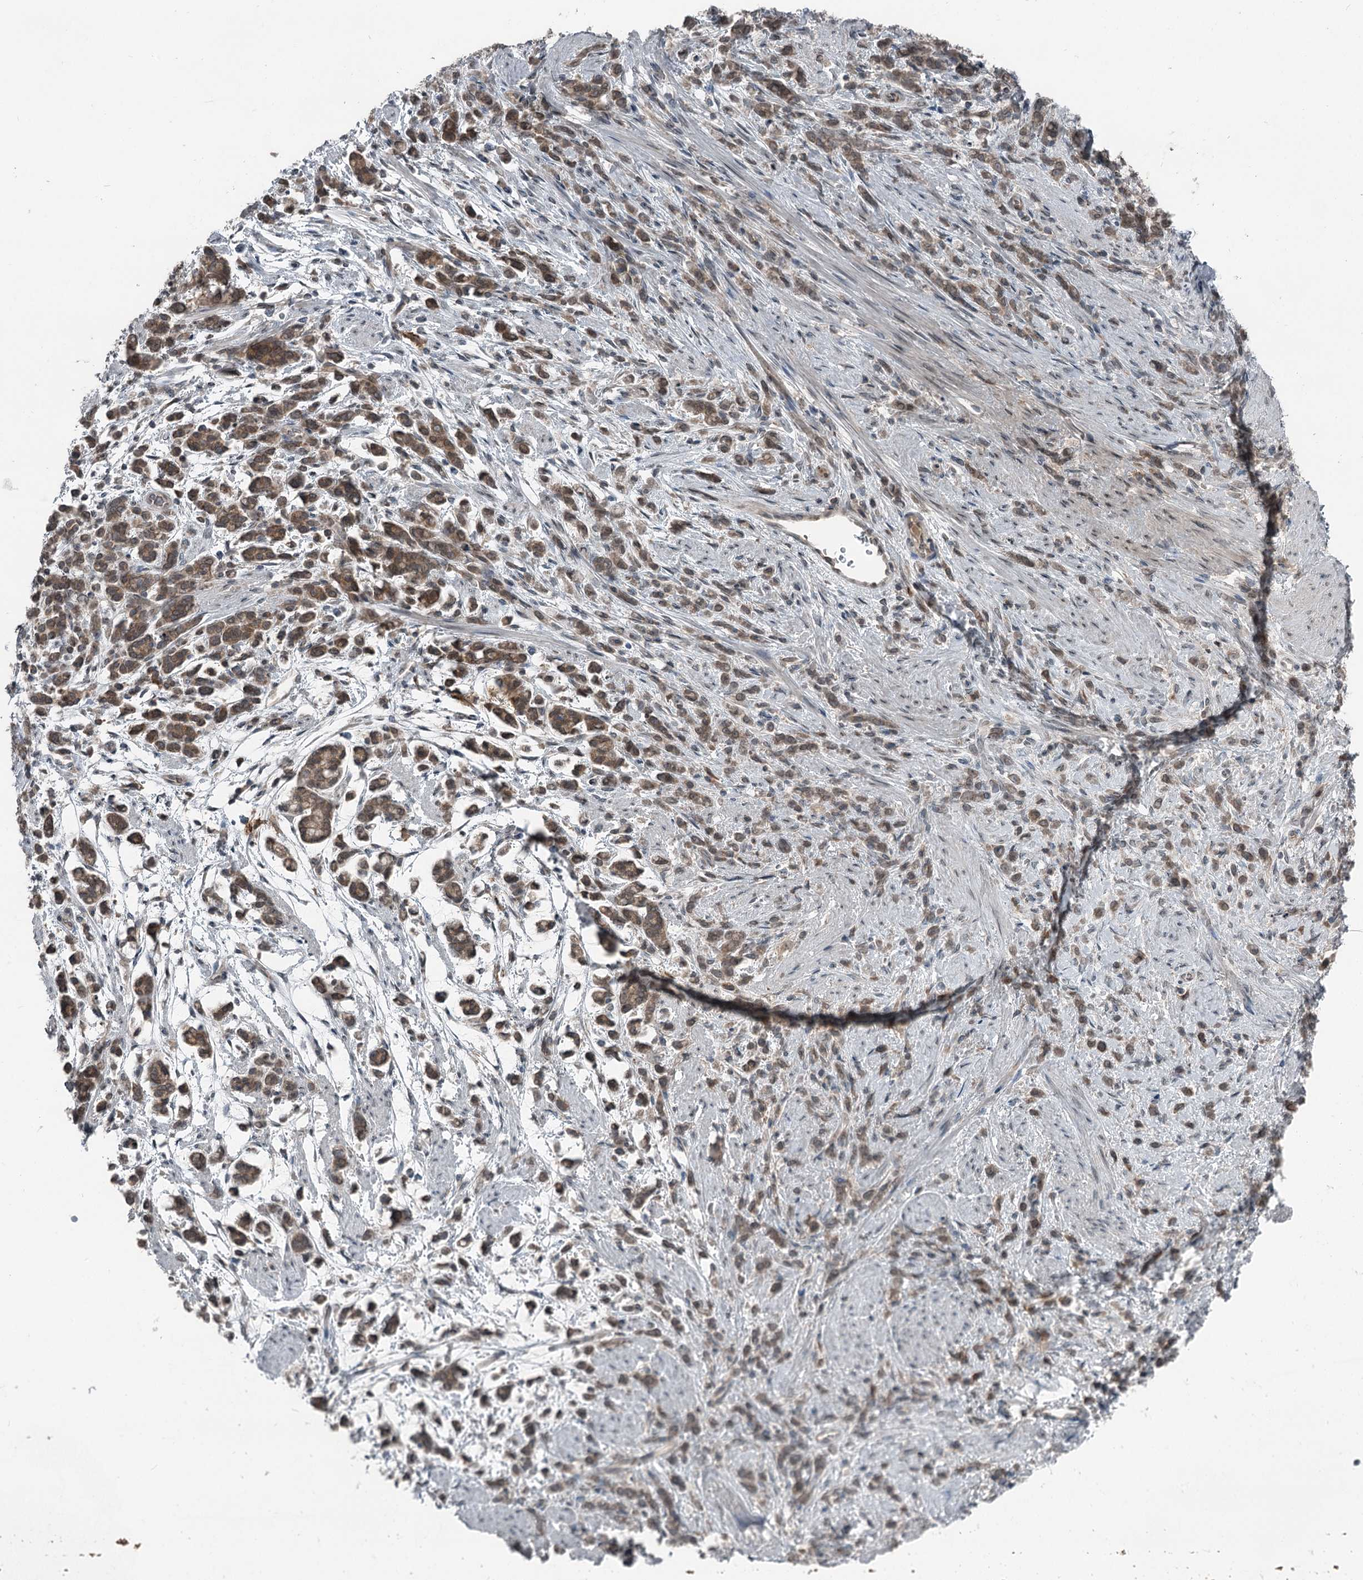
{"staining": {"intensity": "moderate", "quantity": ">75%", "location": "cytoplasmic/membranous"}, "tissue": "stomach cancer", "cell_type": "Tumor cells", "image_type": "cancer", "snomed": [{"axis": "morphology", "description": "Adenocarcinoma, NOS"}, {"axis": "topography", "description": "Stomach"}], "caption": "DAB immunohistochemical staining of human adenocarcinoma (stomach) shows moderate cytoplasmic/membranous protein staining in about >75% of tumor cells.", "gene": "SLC39A8", "patient": {"sex": "female", "age": 60}}